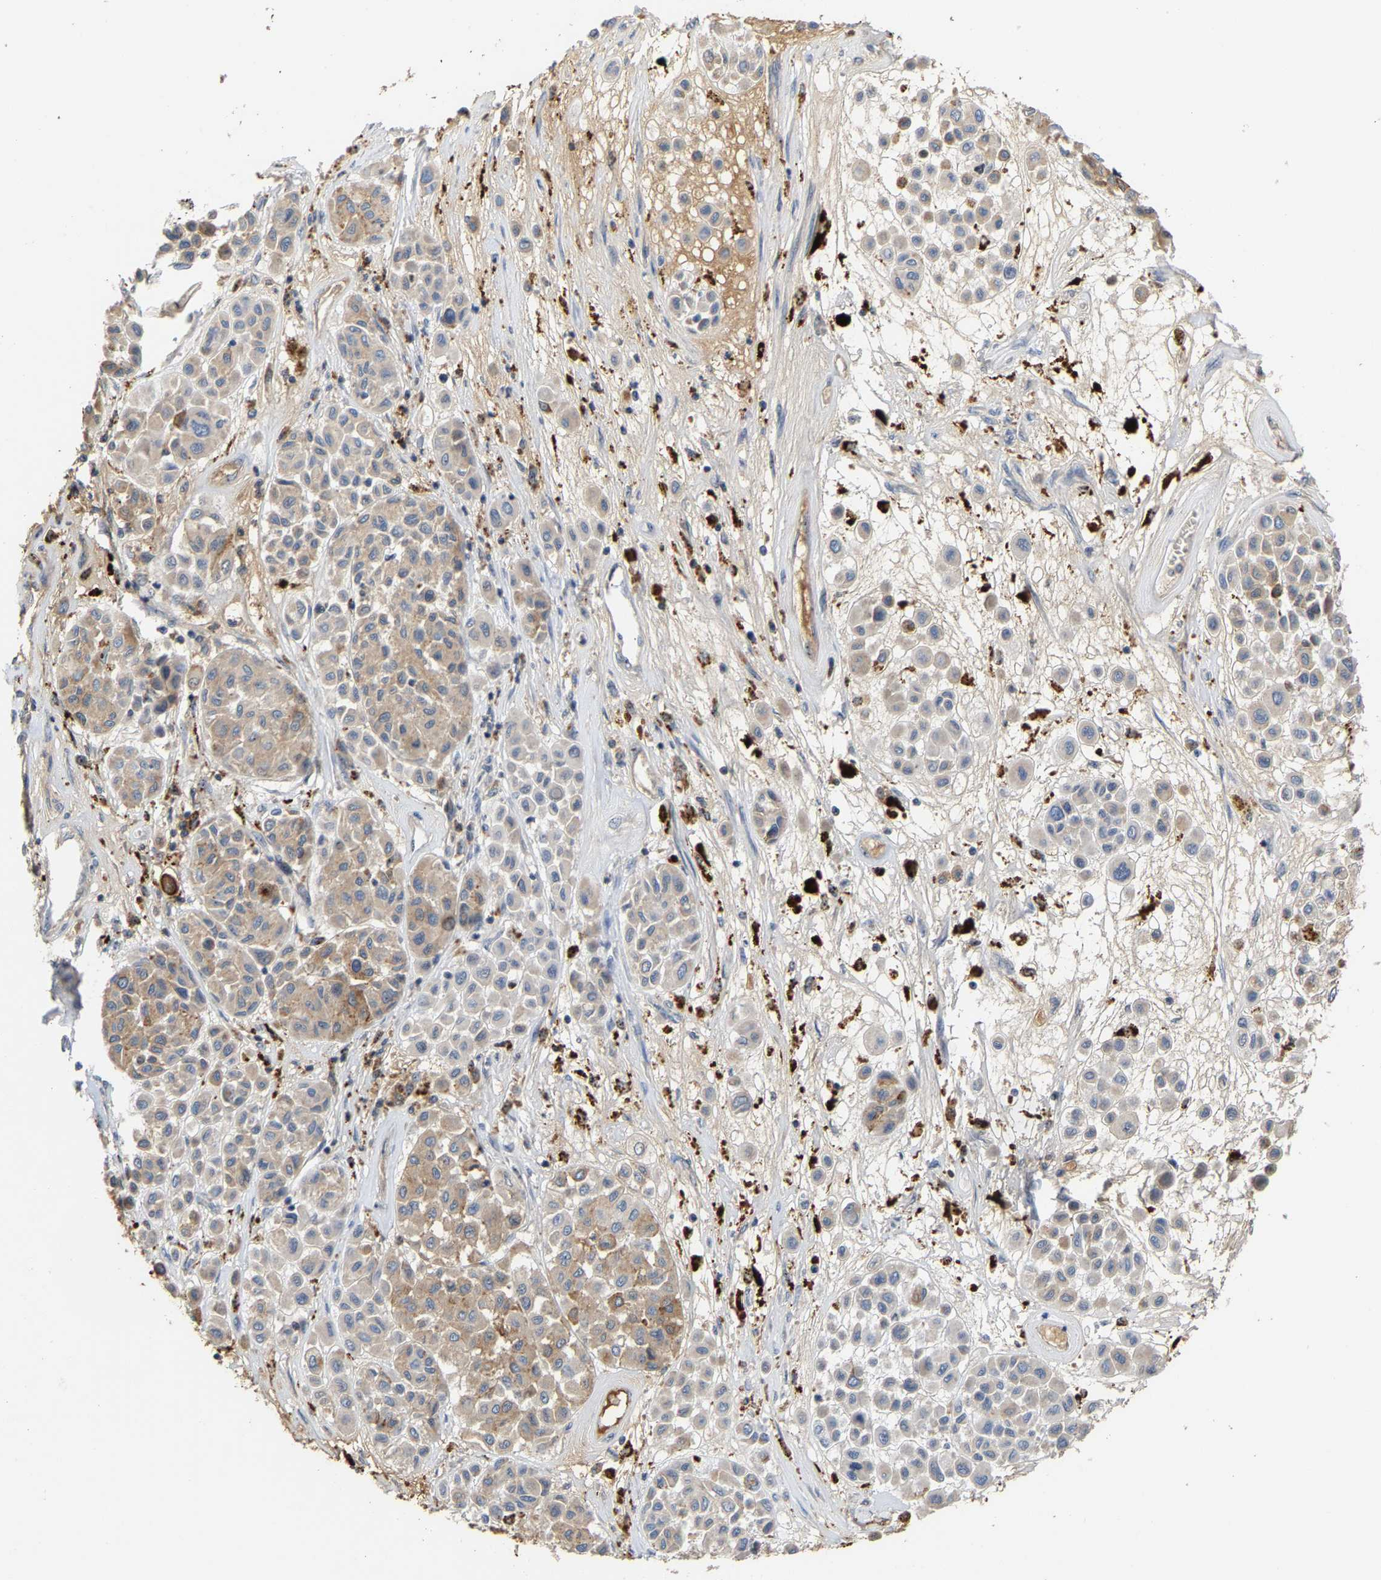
{"staining": {"intensity": "weak", "quantity": ">75%", "location": "cytoplasmic/membranous"}, "tissue": "melanoma", "cell_type": "Tumor cells", "image_type": "cancer", "snomed": [{"axis": "morphology", "description": "Malignant melanoma, Metastatic site"}, {"axis": "topography", "description": "Soft tissue"}], "caption": "Malignant melanoma (metastatic site) was stained to show a protein in brown. There is low levels of weak cytoplasmic/membranous staining in about >75% of tumor cells.", "gene": "NOP58", "patient": {"sex": "male", "age": 41}}